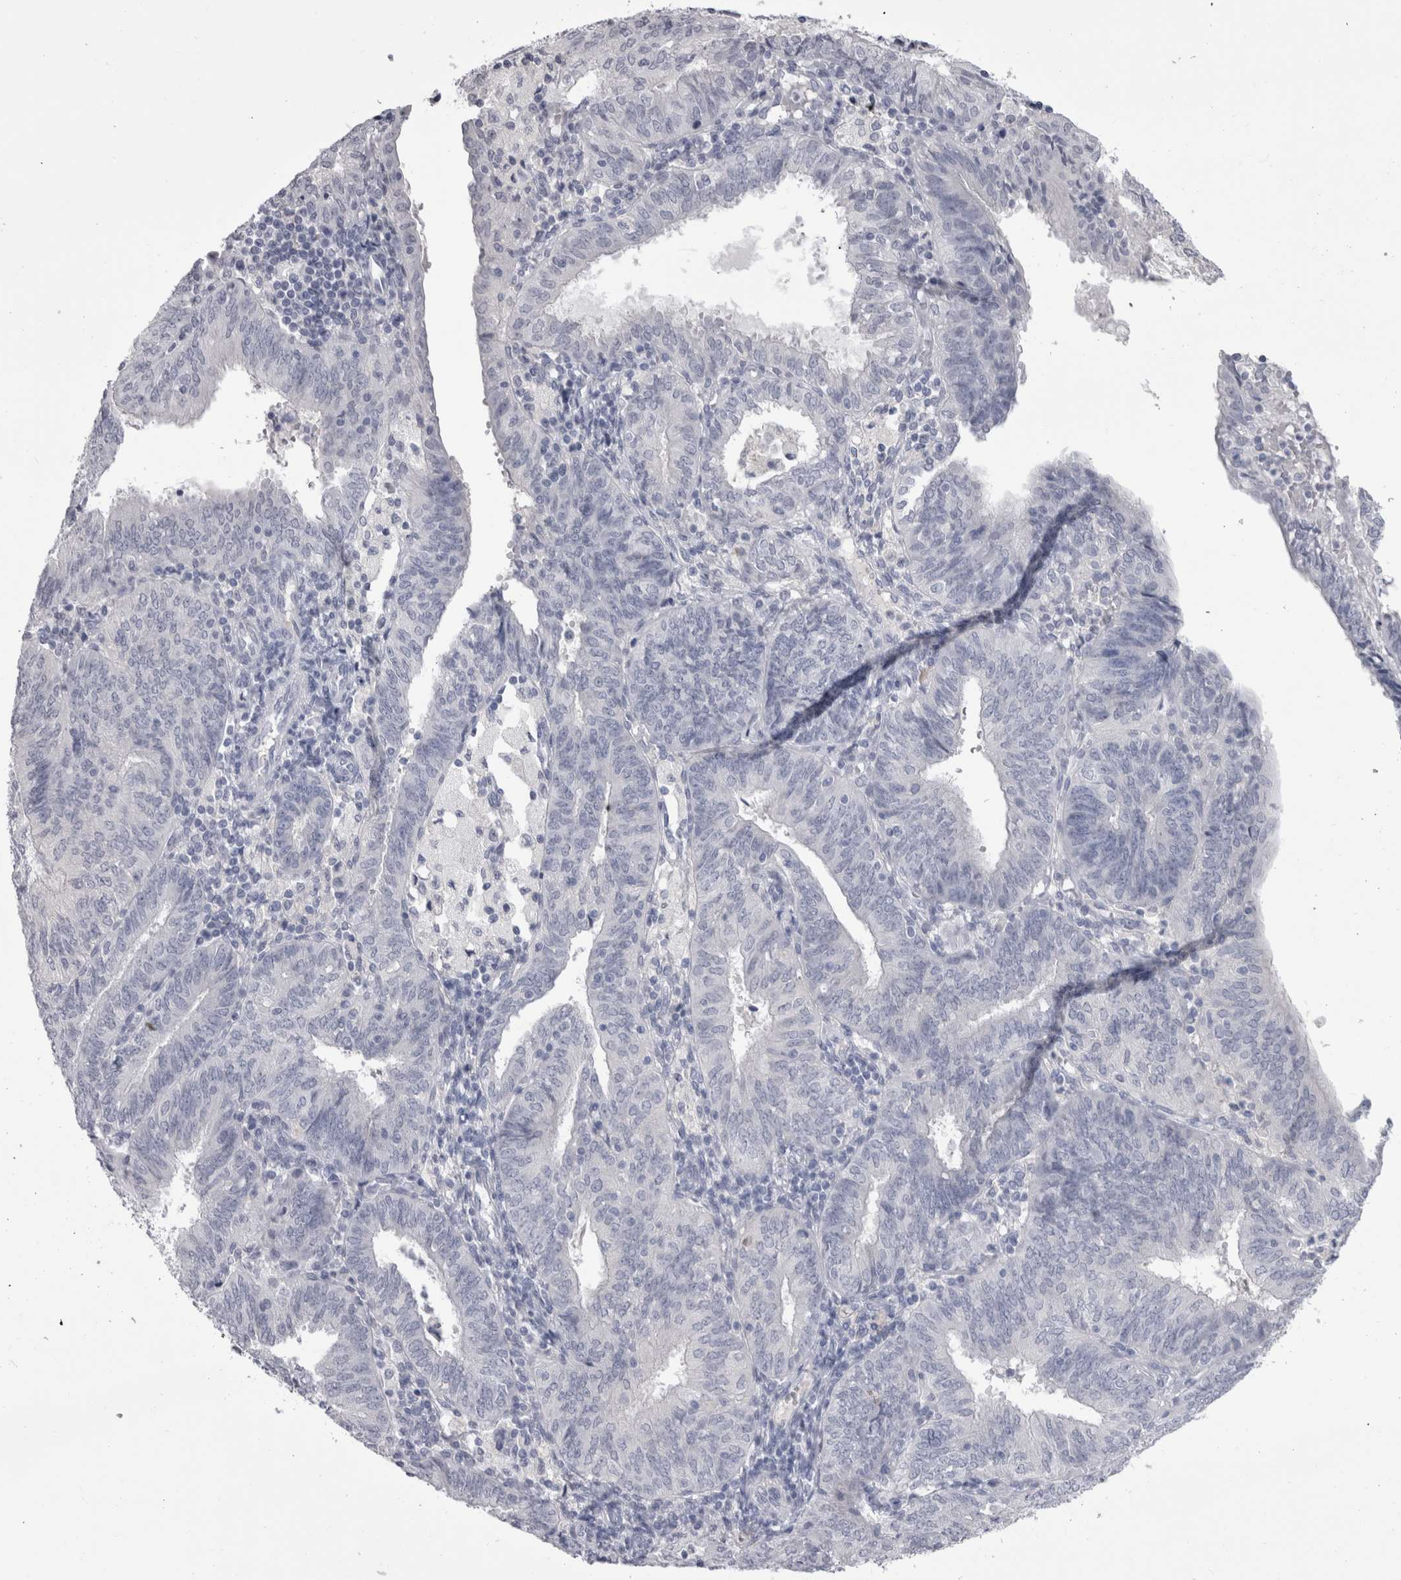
{"staining": {"intensity": "negative", "quantity": "none", "location": "none"}, "tissue": "endometrial cancer", "cell_type": "Tumor cells", "image_type": "cancer", "snomed": [{"axis": "morphology", "description": "Adenocarcinoma, NOS"}, {"axis": "topography", "description": "Endometrium"}], "caption": "A histopathology image of human endometrial adenocarcinoma is negative for staining in tumor cells. (Brightfield microscopy of DAB IHC at high magnification).", "gene": "ADAM2", "patient": {"sex": "female", "age": 58}}